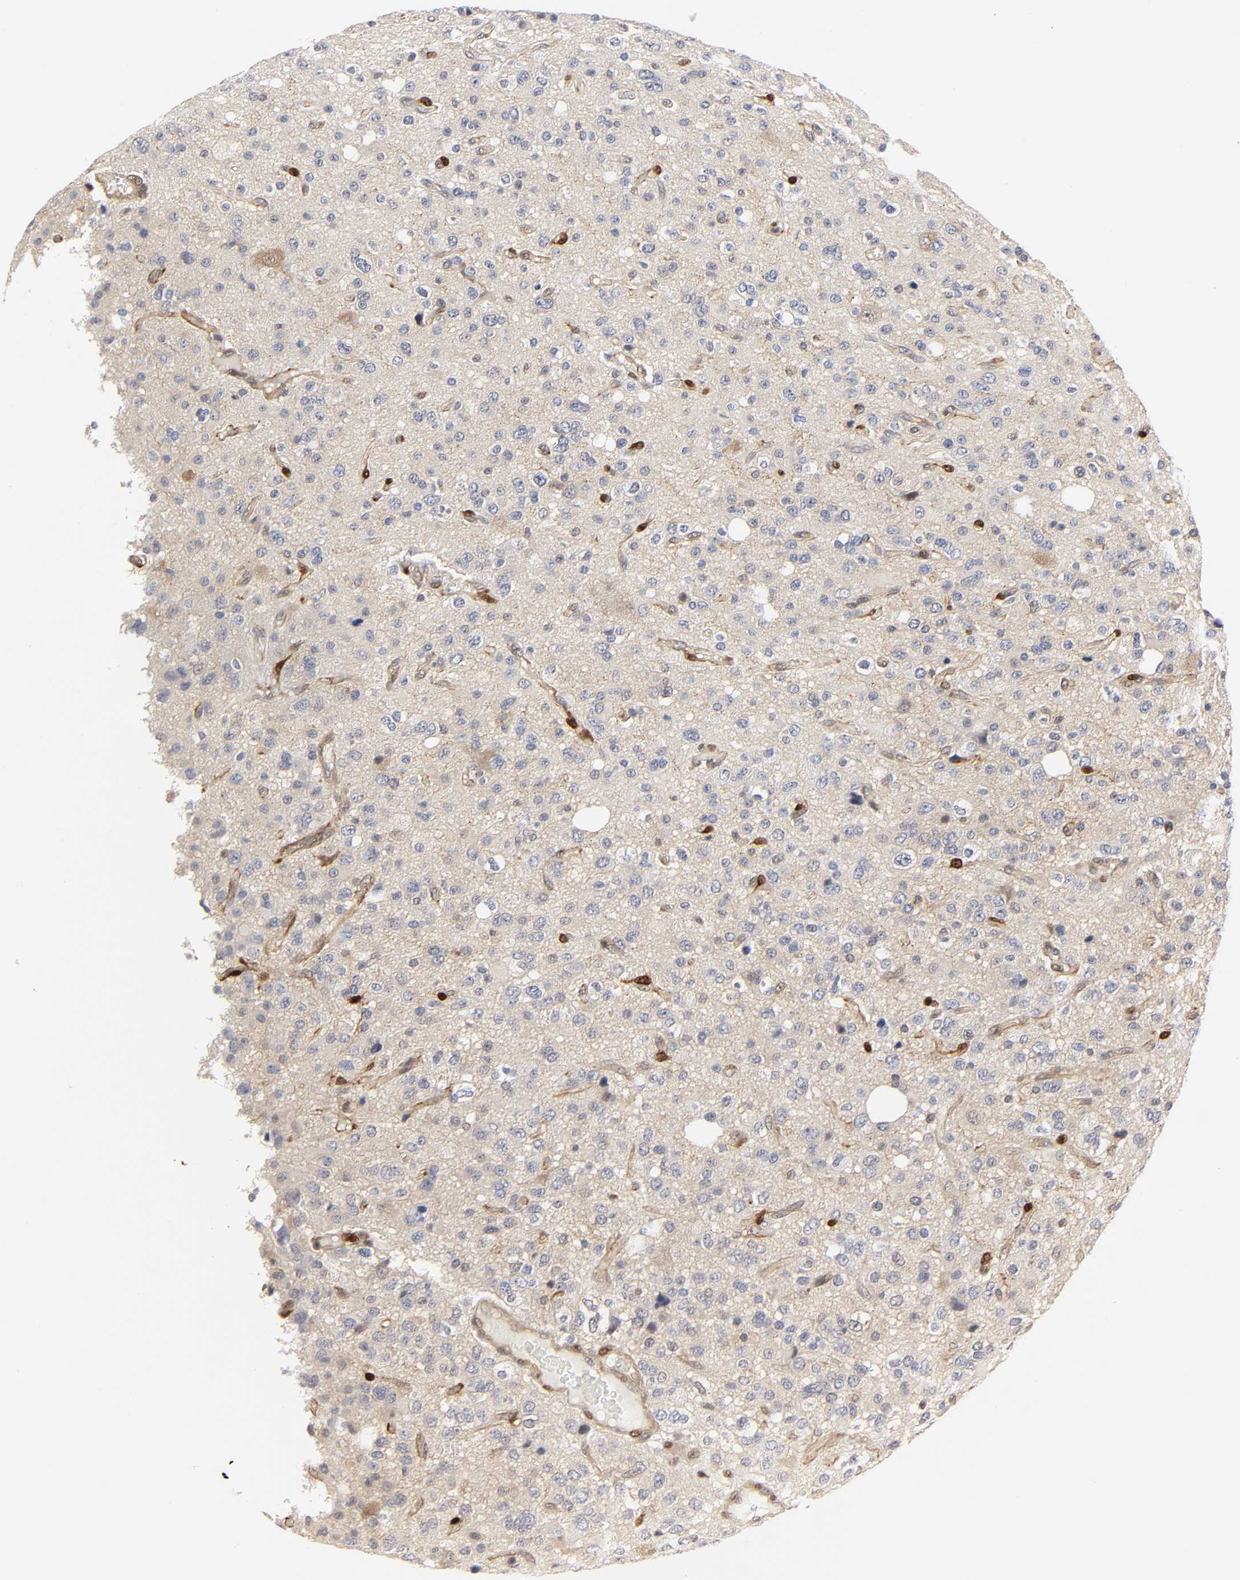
{"staining": {"intensity": "negative", "quantity": "none", "location": "none"}, "tissue": "glioma", "cell_type": "Tumor cells", "image_type": "cancer", "snomed": [{"axis": "morphology", "description": "Glioma, malignant, High grade"}, {"axis": "topography", "description": "Brain"}], "caption": "Immunohistochemistry (IHC) photomicrograph of human malignant glioma (high-grade) stained for a protein (brown), which displays no expression in tumor cells. The staining is performed using DAB brown chromogen with nuclei counter-stained in using hematoxylin.", "gene": "PTEN", "patient": {"sex": "male", "age": 47}}